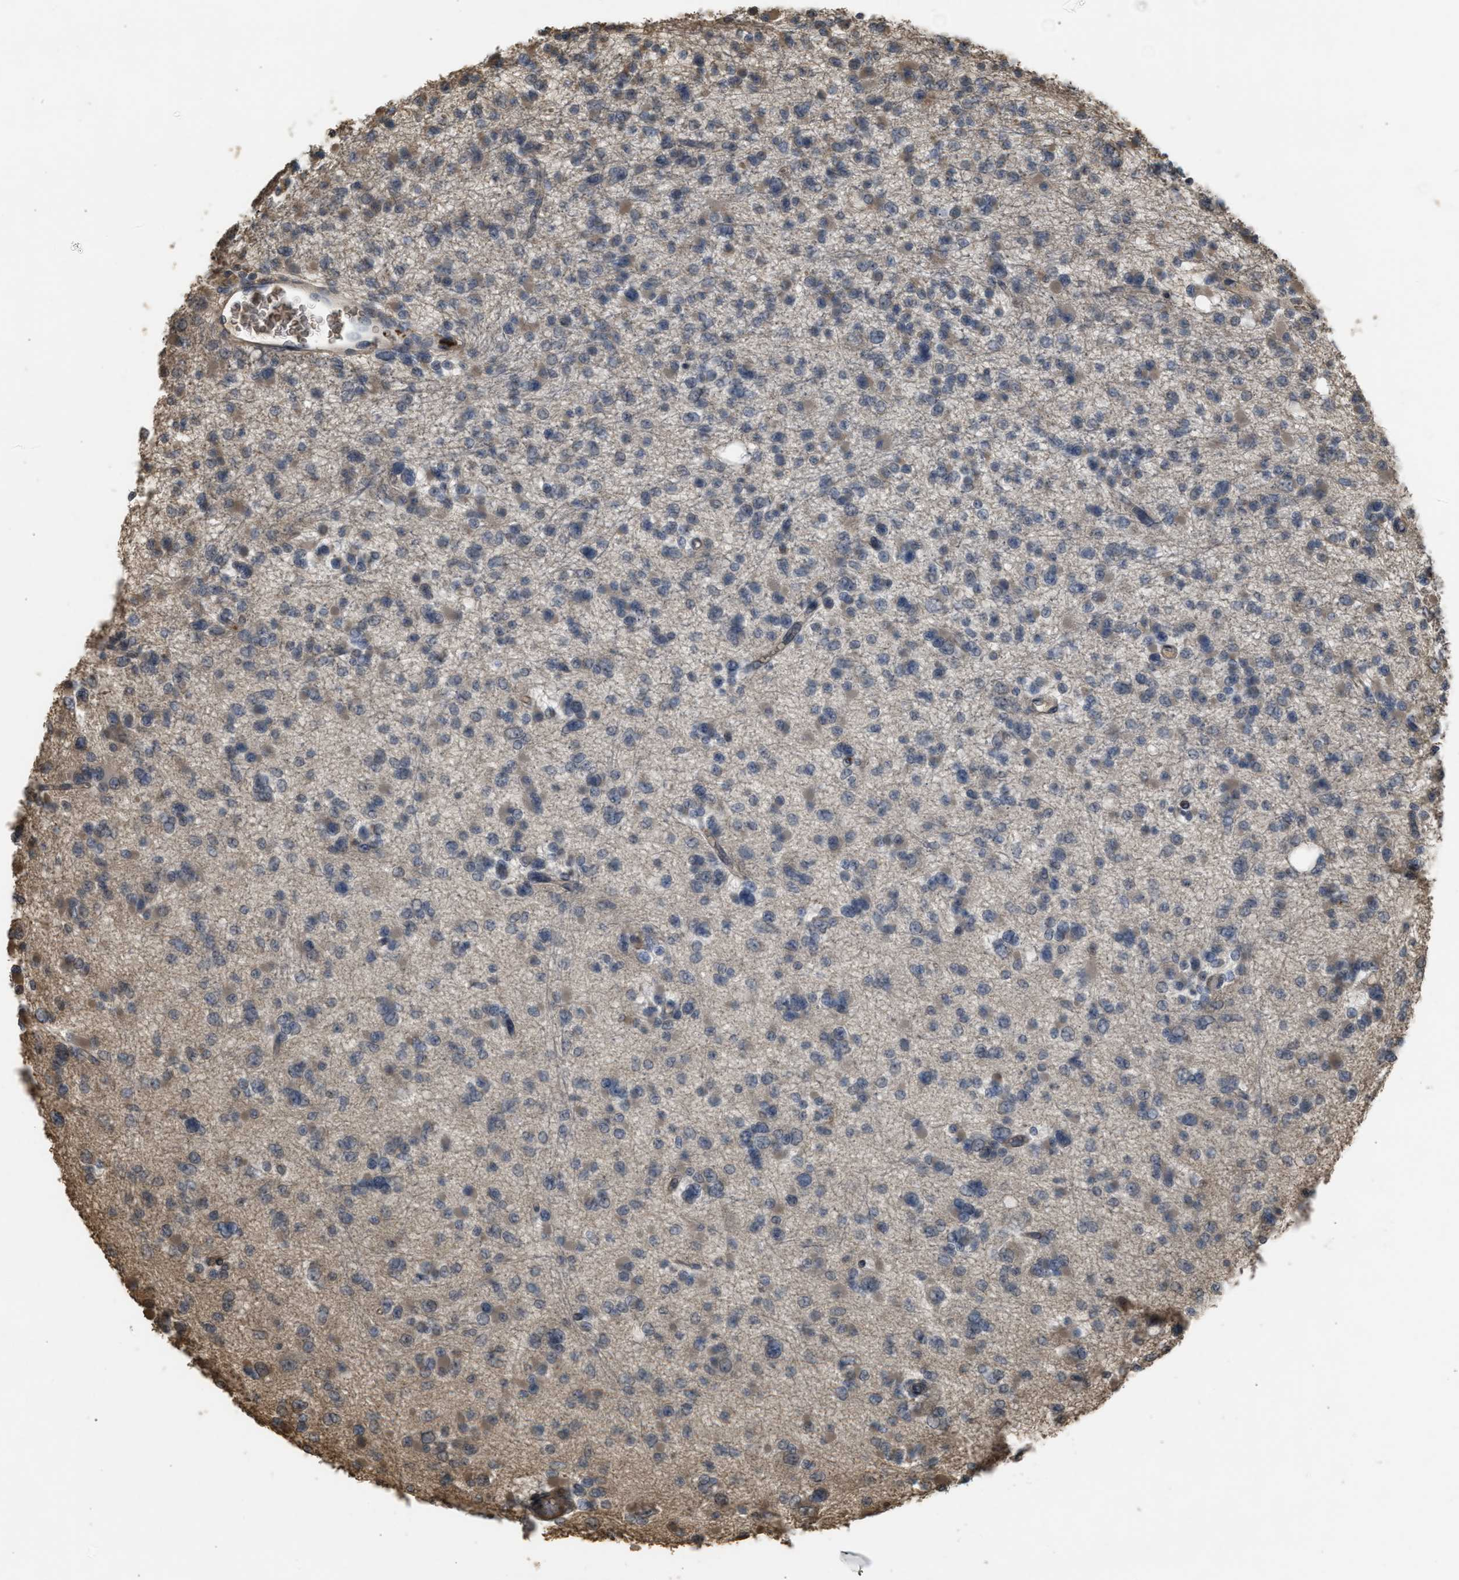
{"staining": {"intensity": "negative", "quantity": "none", "location": "none"}, "tissue": "glioma", "cell_type": "Tumor cells", "image_type": "cancer", "snomed": [{"axis": "morphology", "description": "Glioma, malignant, Low grade"}, {"axis": "topography", "description": "Brain"}], "caption": "DAB (3,3'-diaminobenzidine) immunohistochemical staining of malignant low-grade glioma reveals no significant positivity in tumor cells.", "gene": "ARHGDIA", "patient": {"sex": "female", "age": 22}}